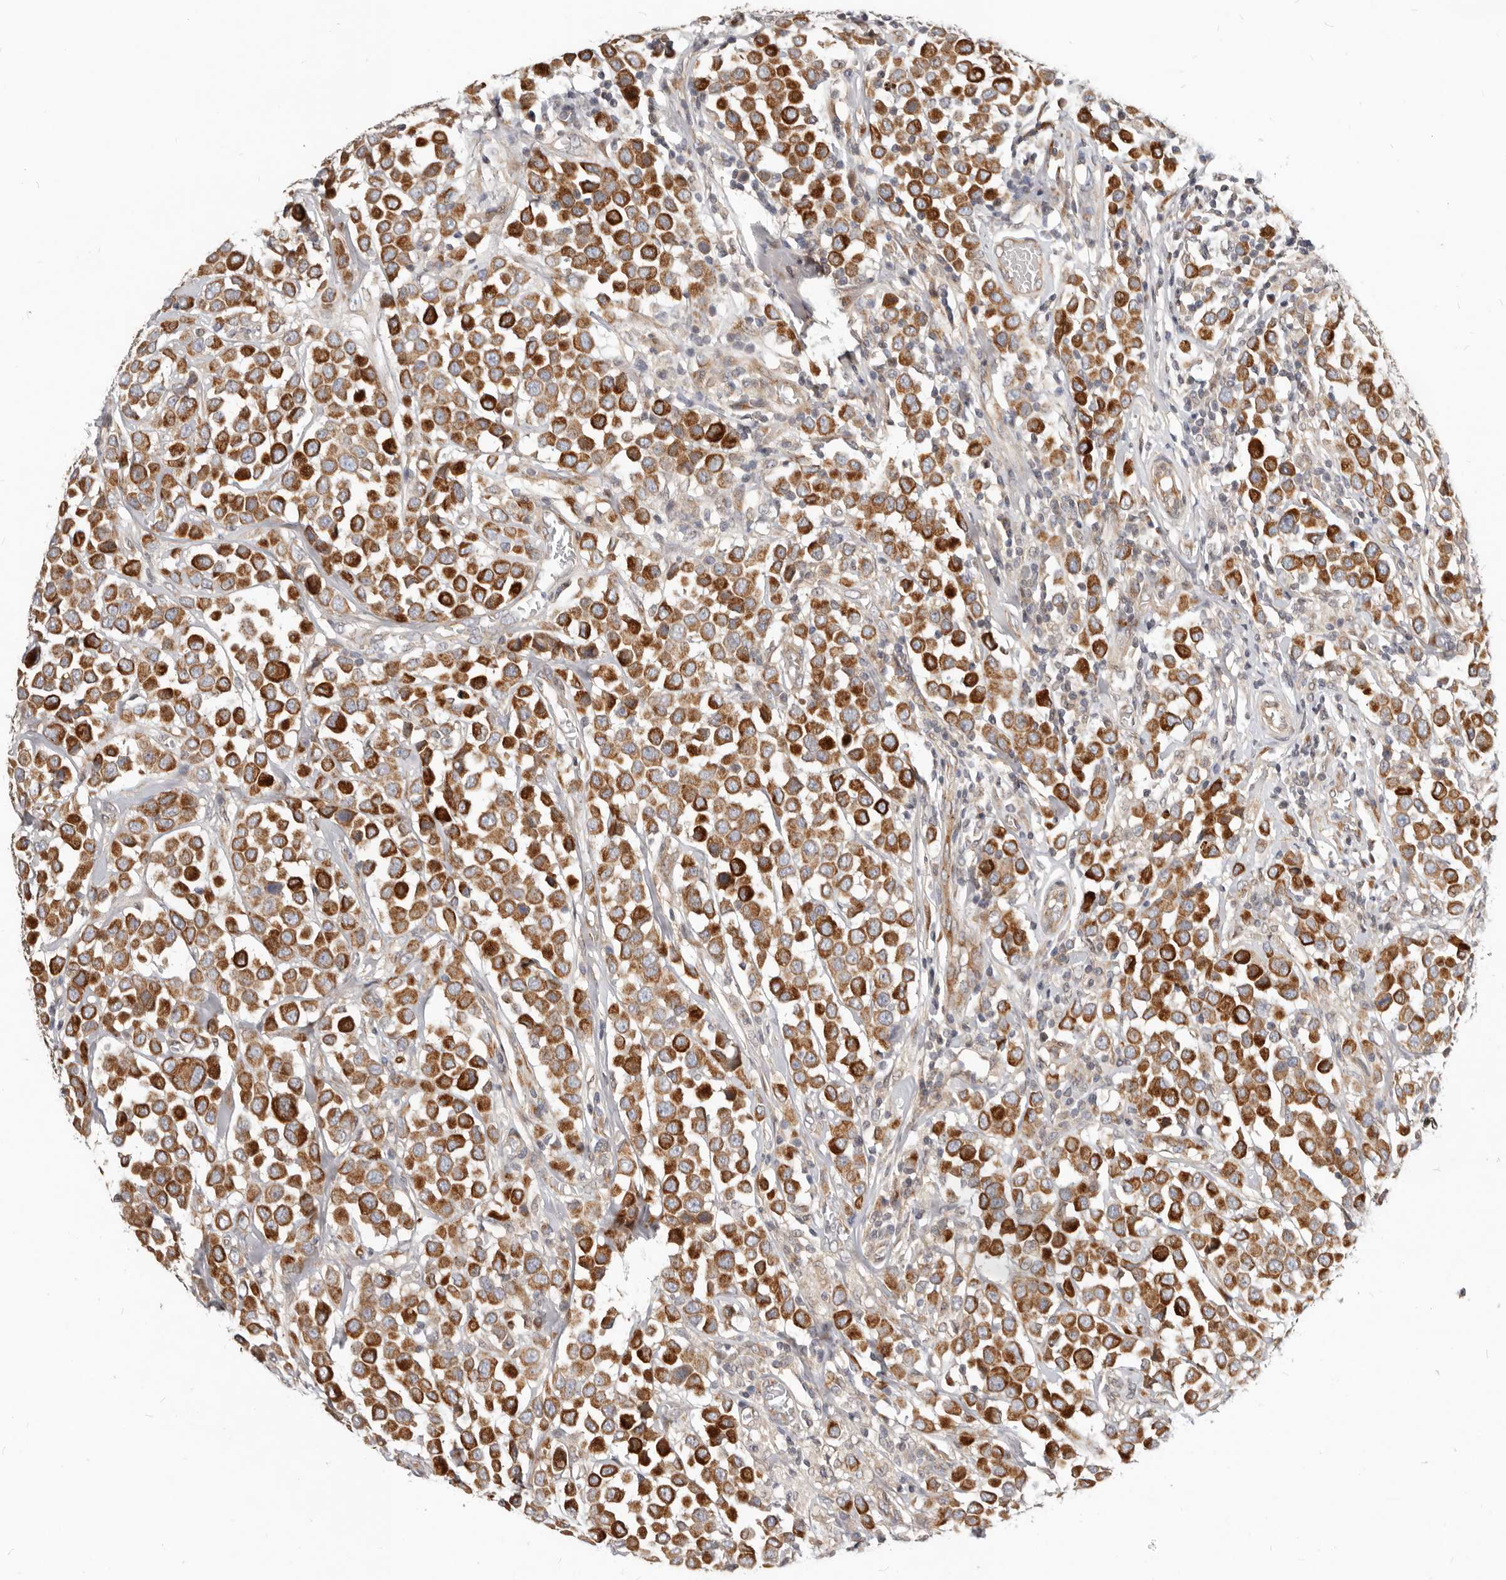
{"staining": {"intensity": "strong", "quantity": ">75%", "location": "cytoplasmic/membranous"}, "tissue": "breast cancer", "cell_type": "Tumor cells", "image_type": "cancer", "snomed": [{"axis": "morphology", "description": "Duct carcinoma"}, {"axis": "topography", "description": "Breast"}], "caption": "Immunohistochemical staining of human breast cancer displays strong cytoplasmic/membranous protein expression in approximately >75% of tumor cells. The protein of interest is stained brown, and the nuclei are stained in blue (DAB IHC with brightfield microscopy, high magnification).", "gene": "NPY4R", "patient": {"sex": "female", "age": 61}}